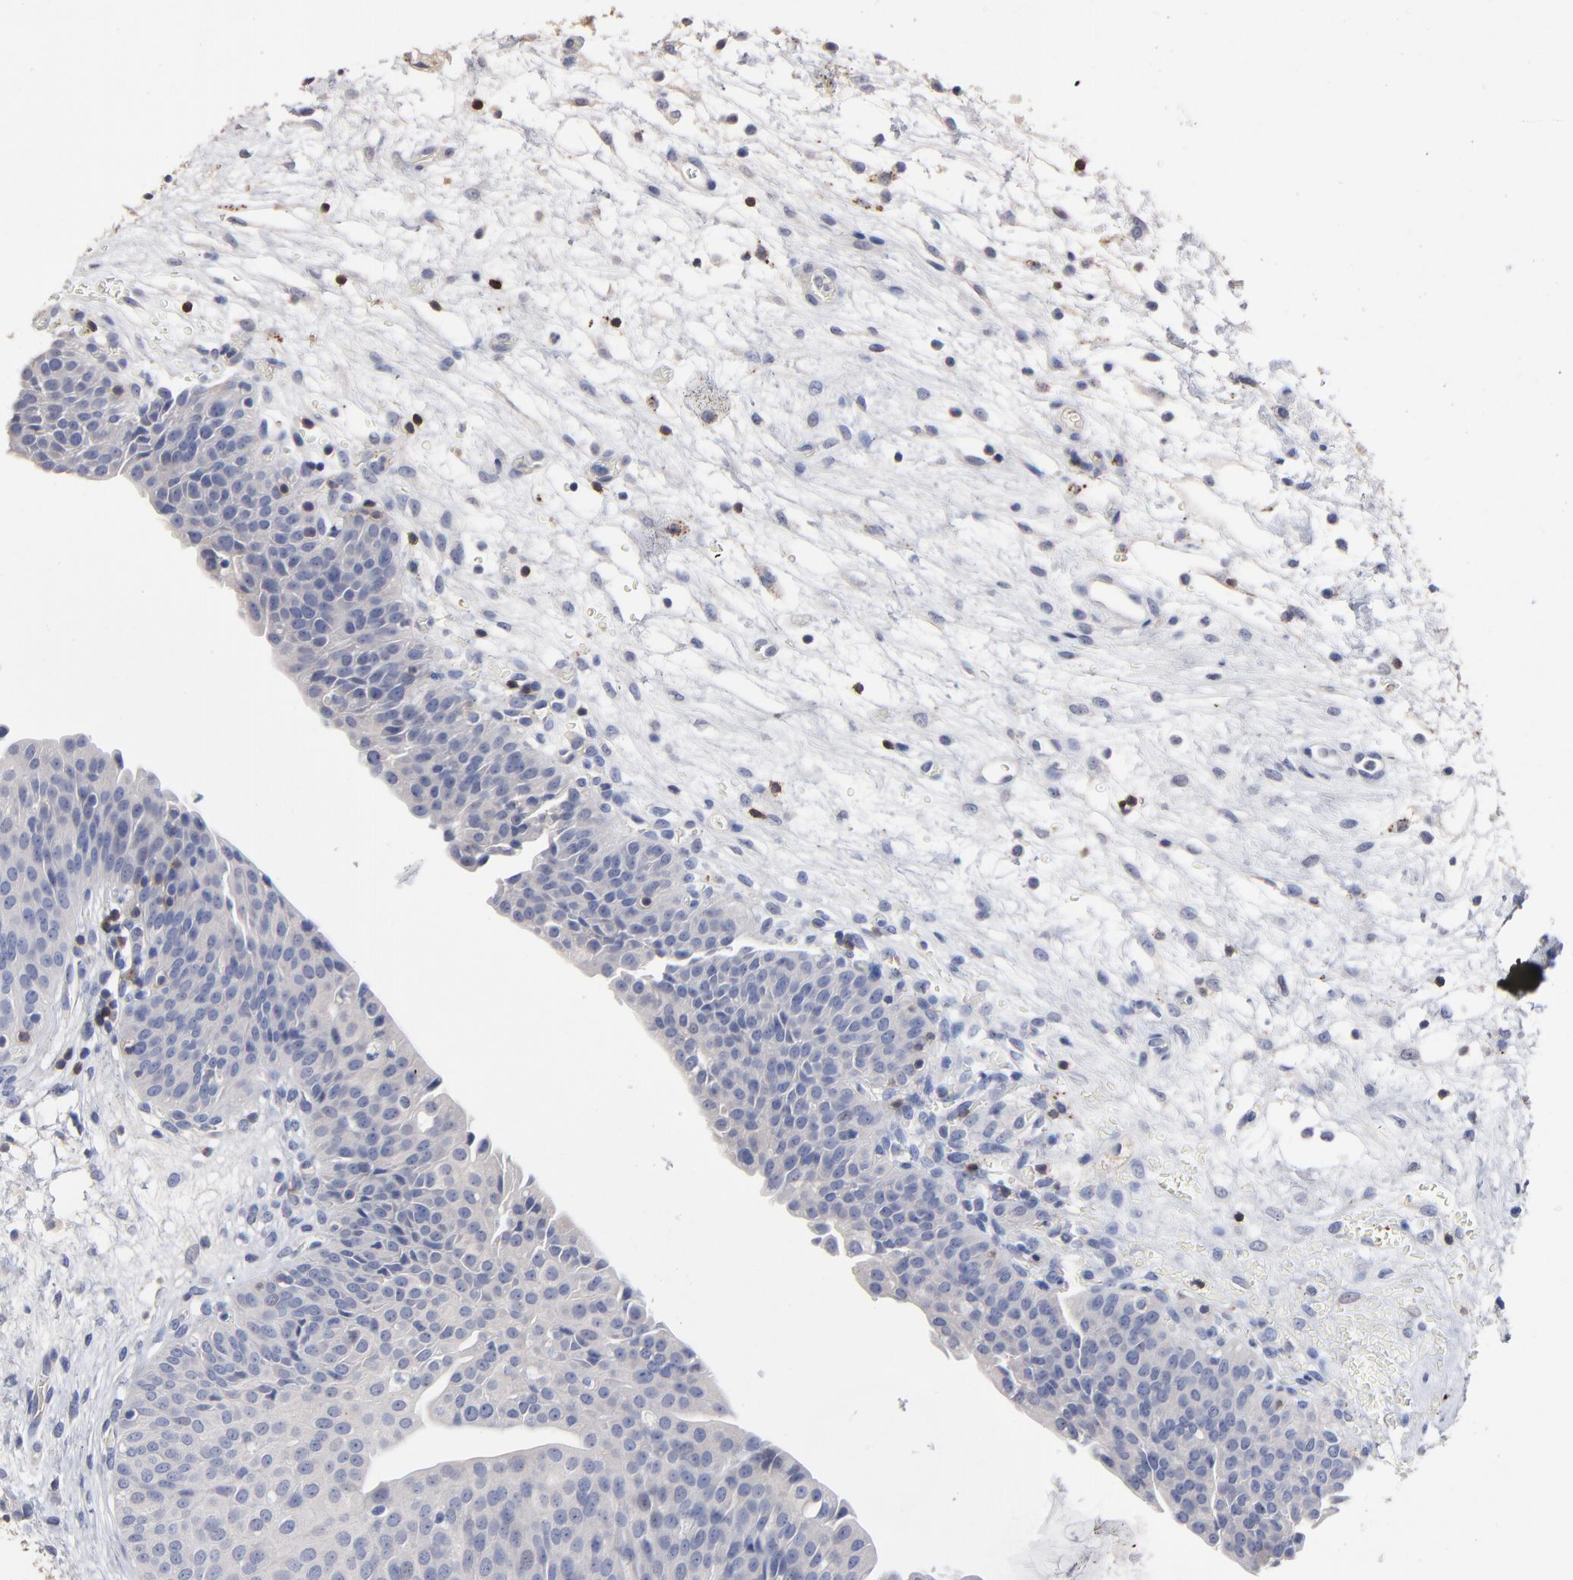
{"staining": {"intensity": "negative", "quantity": "none", "location": "none"}, "tissue": "urinary bladder", "cell_type": "Urothelial cells", "image_type": "normal", "snomed": [{"axis": "morphology", "description": "Normal tissue, NOS"}, {"axis": "topography", "description": "Smooth muscle"}, {"axis": "topography", "description": "Urinary bladder"}], "caption": "Immunohistochemistry of benign urinary bladder reveals no staining in urothelial cells.", "gene": "TRAT1", "patient": {"sex": "male", "age": 35}}